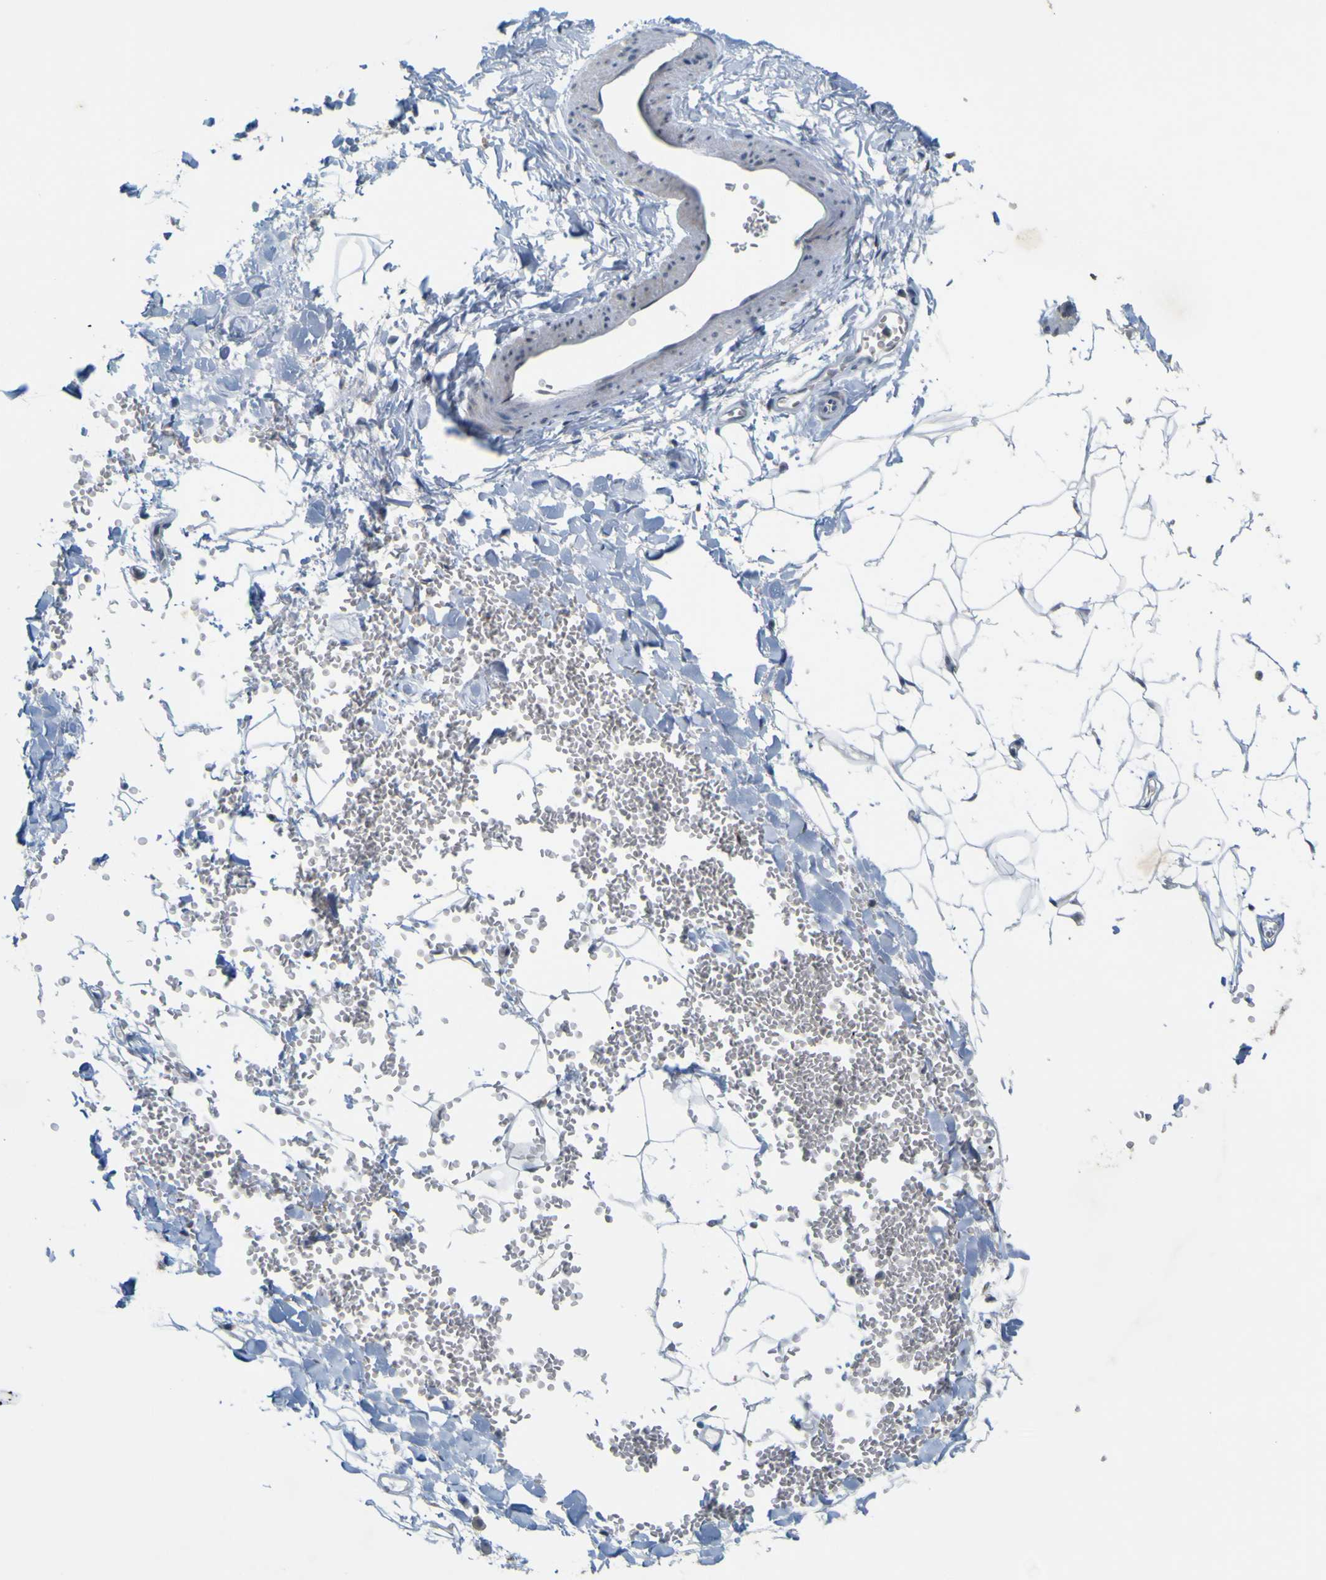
{"staining": {"intensity": "negative", "quantity": "none", "location": "none"}, "tissue": "adipose tissue", "cell_type": "Adipocytes", "image_type": "normal", "snomed": [{"axis": "morphology", "description": "Normal tissue, NOS"}, {"axis": "topography", "description": "Adipose tissue"}, {"axis": "topography", "description": "Peripheral nerve tissue"}], "caption": "Immunohistochemical staining of normal adipose tissue shows no significant positivity in adipocytes. (Immunohistochemistry (ihc), brightfield microscopy, high magnification).", "gene": "IGF2R", "patient": {"sex": "male", "age": 52}}